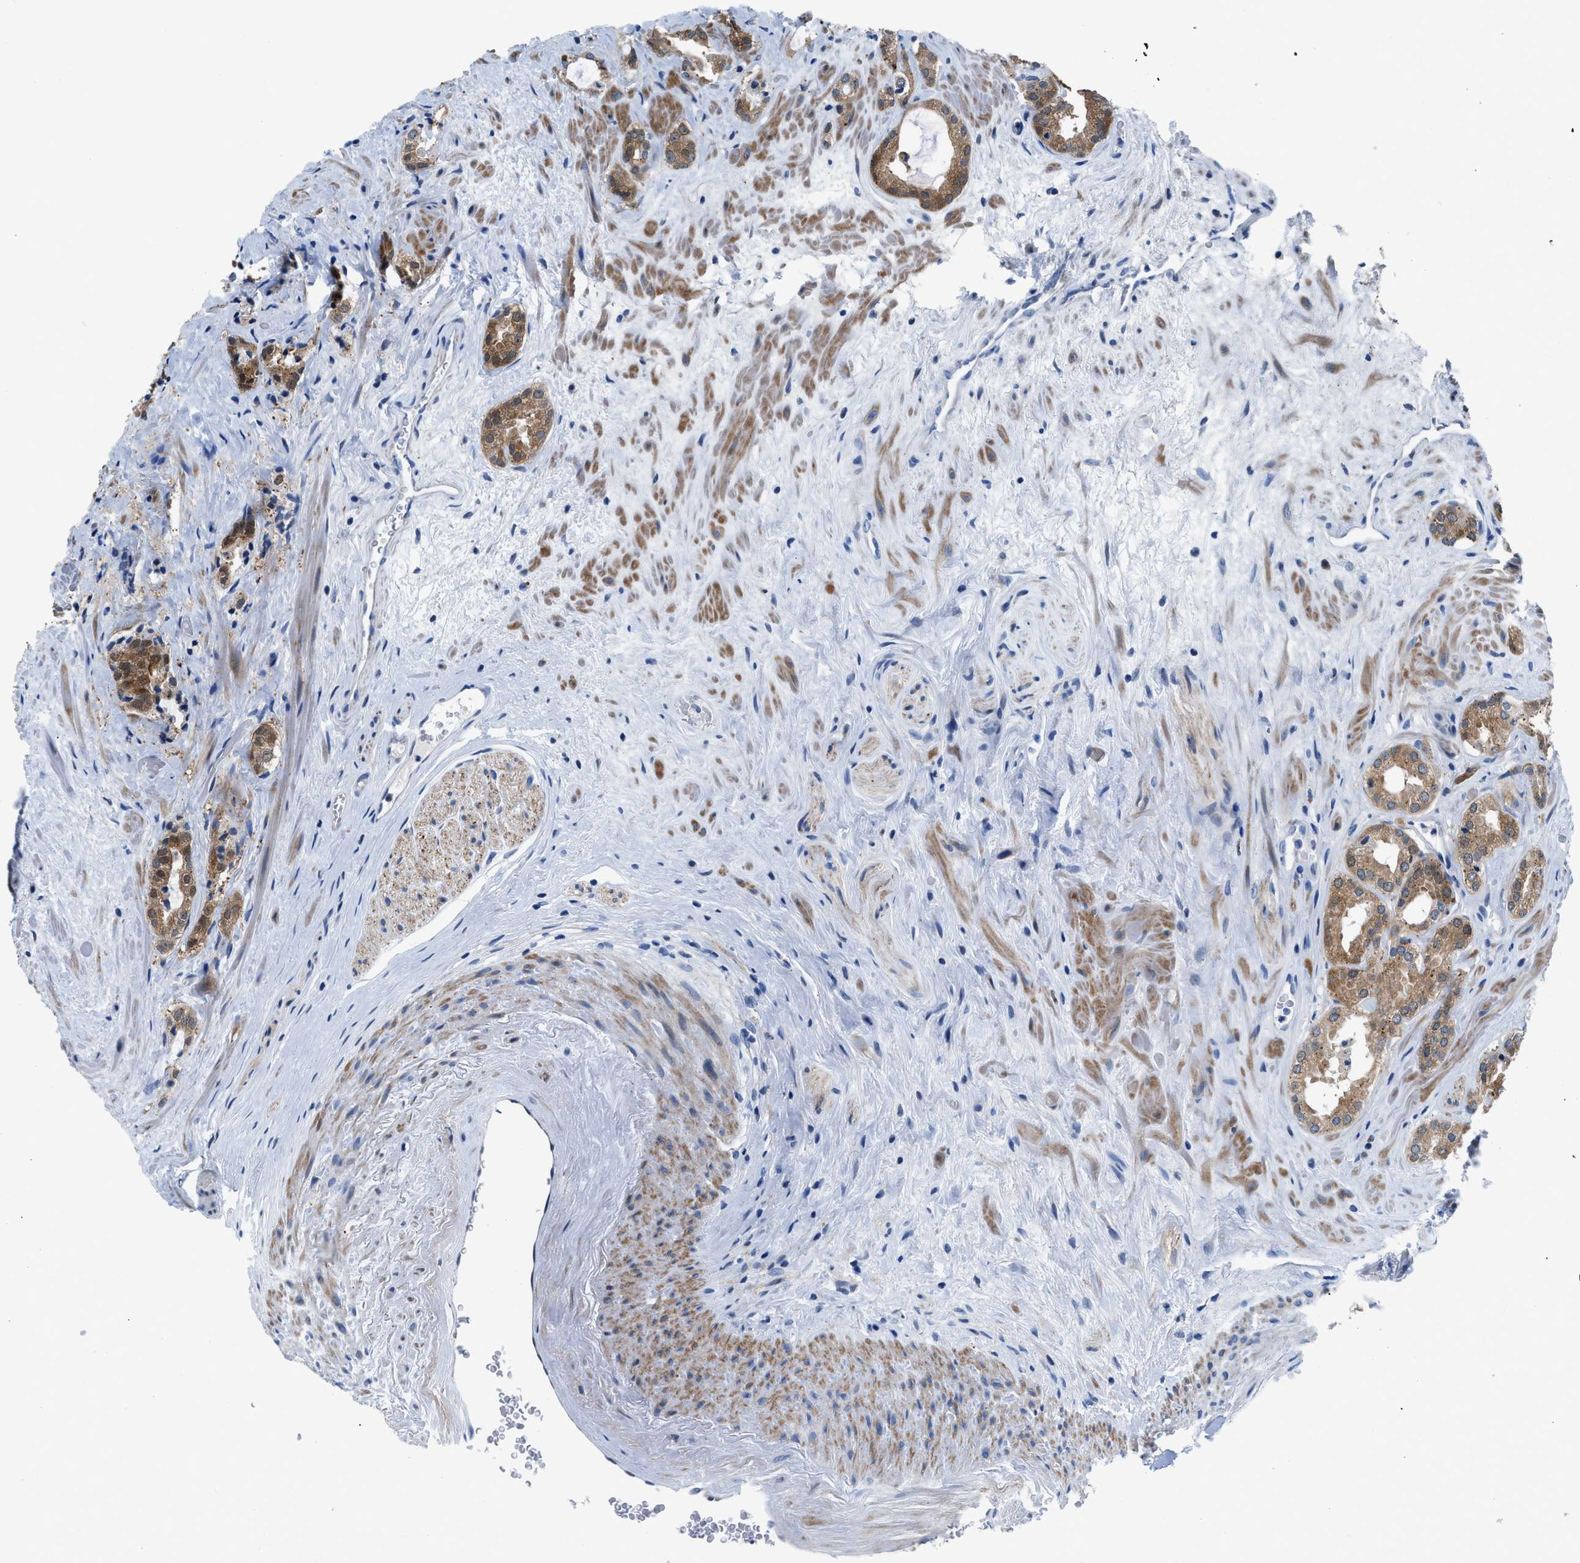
{"staining": {"intensity": "moderate", "quantity": ">75%", "location": "cytoplasmic/membranous,nuclear"}, "tissue": "prostate cancer", "cell_type": "Tumor cells", "image_type": "cancer", "snomed": [{"axis": "morphology", "description": "Adenocarcinoma, High grade"}, {"axis": "topography", "description": "Prostate"}], "caption": "Prostate cancer (high-grade adenocarcinoma) stained with DAB (3,3'-diaminobenzidine) immunohistochemistry (IHC) demonstrates medium levels of moderate cytoplasmic/membranous and nuclear expression in approximately >75% of tumor cells. (Stains: DAB in brown, nuclei in blue, Microscopy: brightfield microscopy at high magnification).", "gene": "UAP1", "patient": {"sex": "male", "age": 64}}